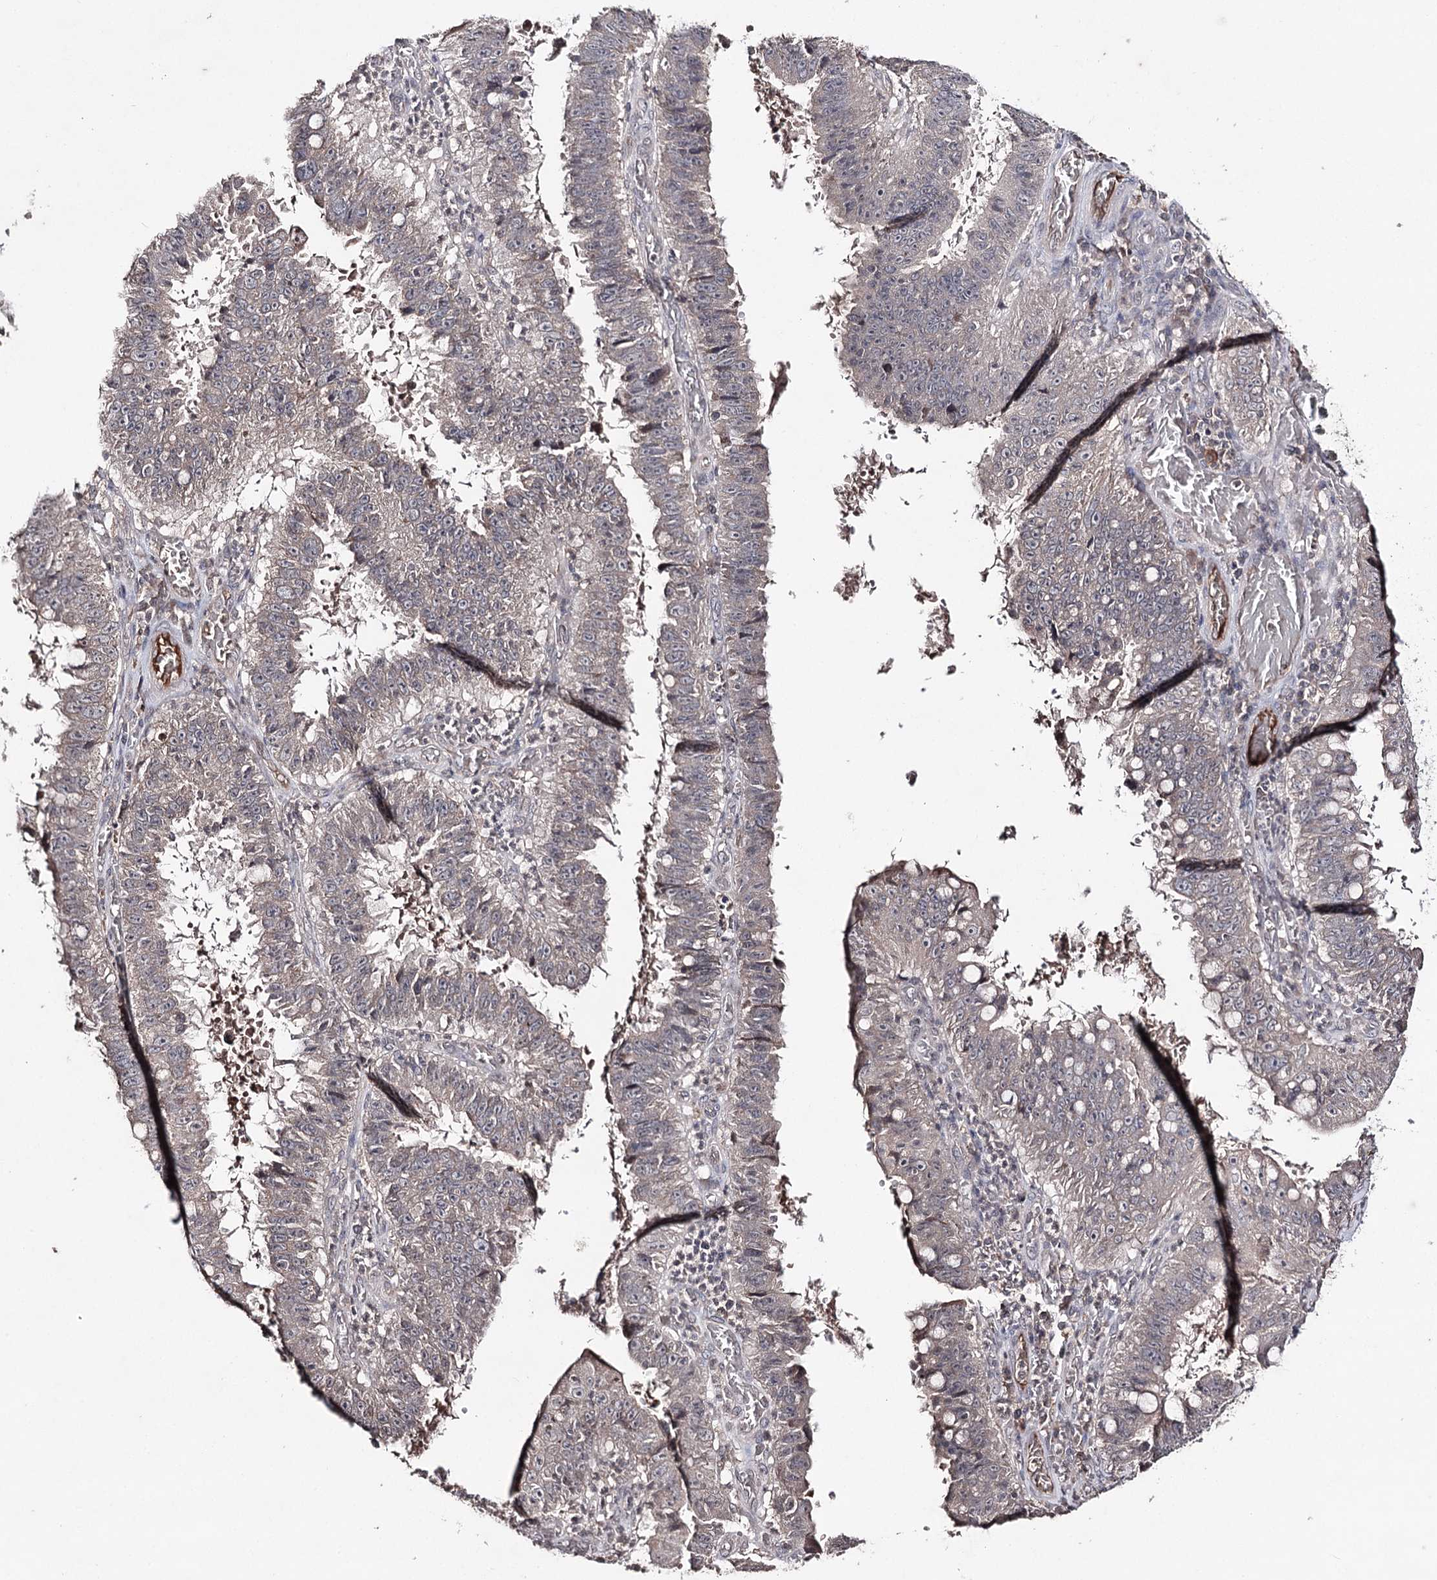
{"staining": {"intensity": "negative", "quantity": "none", "location": "none"}, "tissue": "stomach cancer", "cell_type": "Tumor cells", "image_type": "cancer", "snomed": [{"axis": "morphology", "description": "Adenocarcinoma, NOS"}, {"axis": "topography", "description": "Stomach"}], "caption": "Stomach adenocarcinoma stained for a protein using immunohistochemistry (IHC) shows no positivity tumor cells.", "gene": "SYNGR3", "patient": {"sex": "male", "age": 59}}